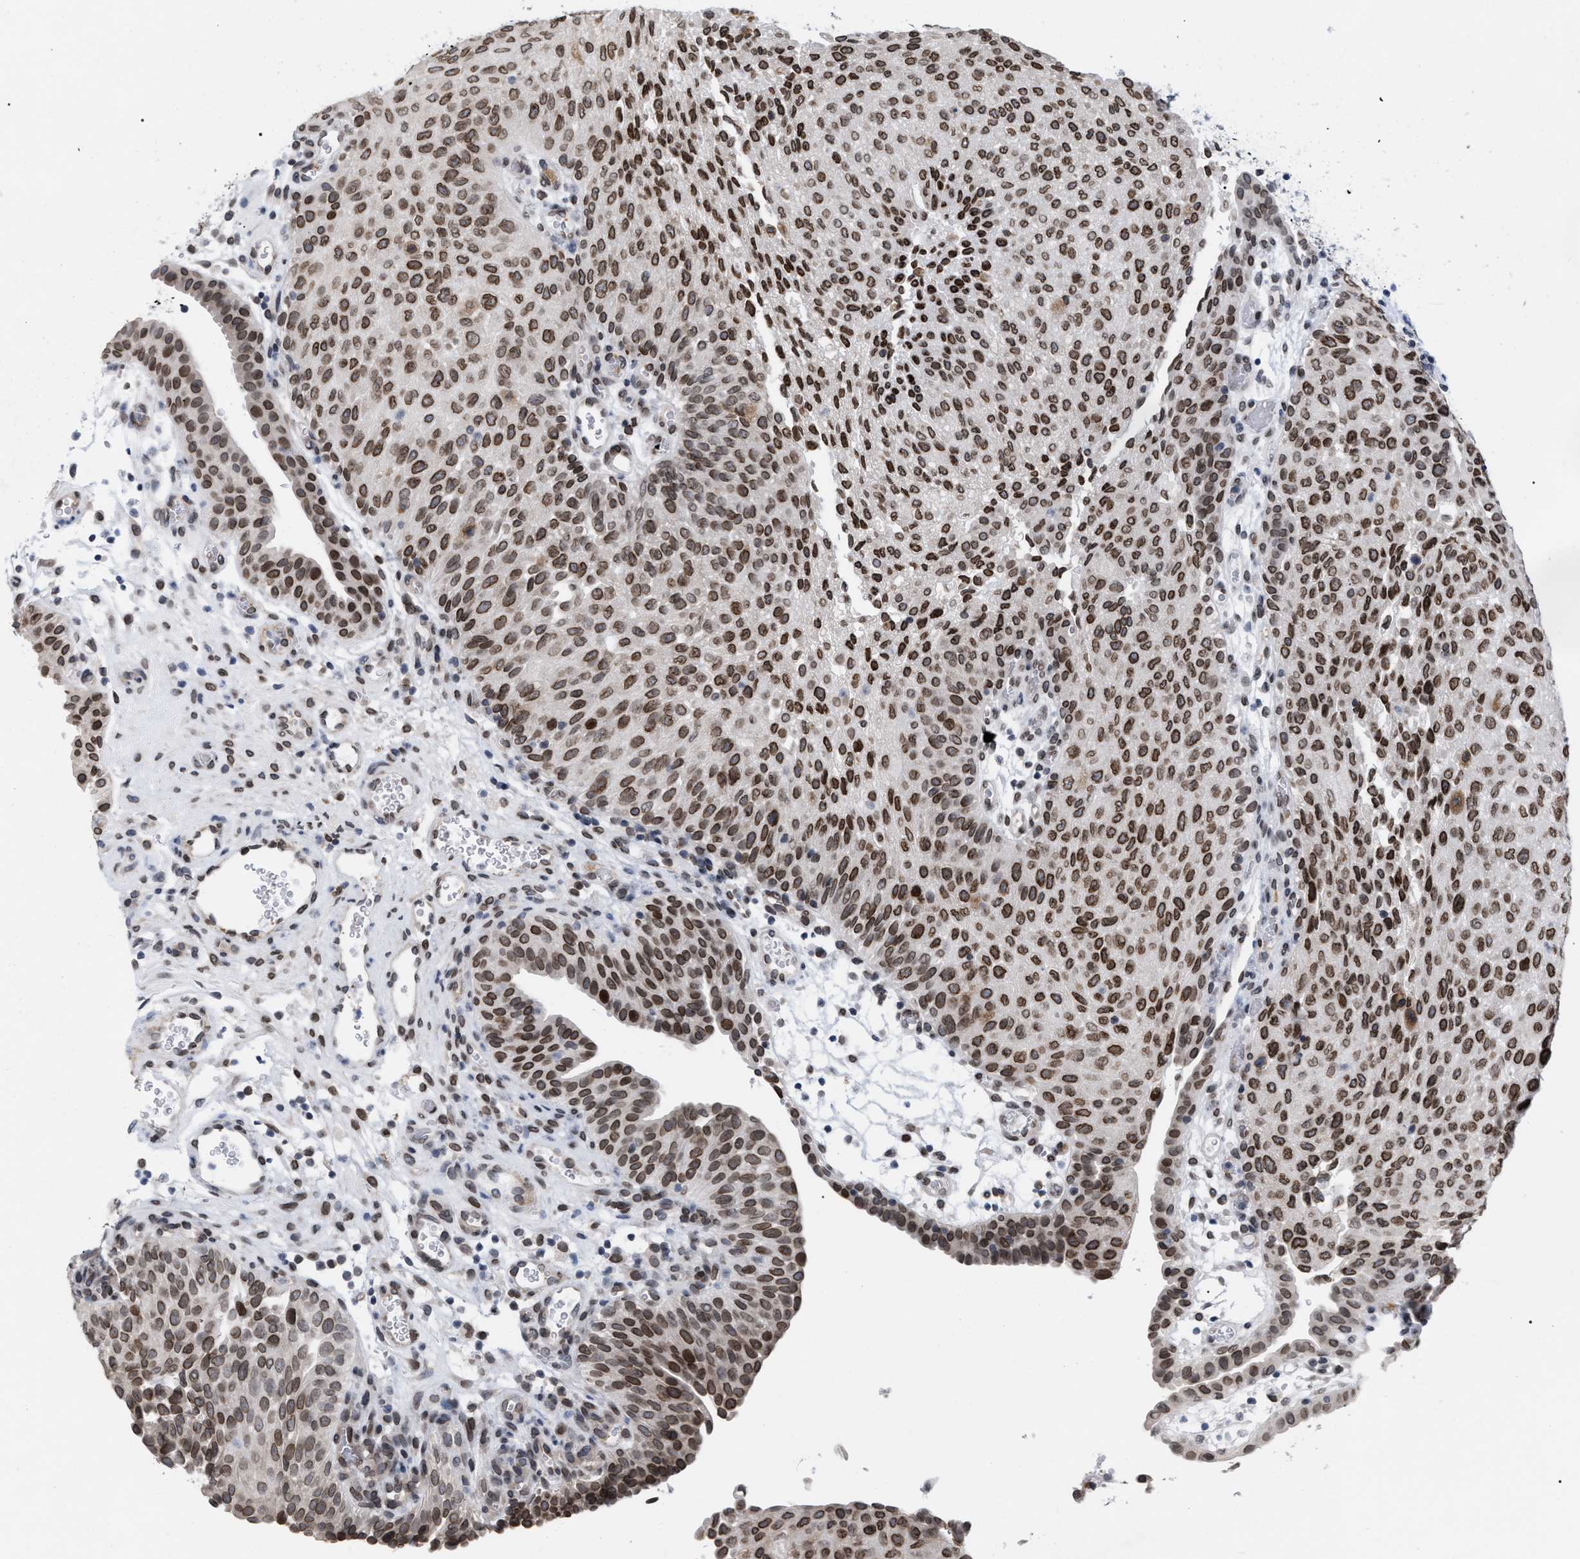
{"staining": {"intensity": "moderate", "quantity": ">75%", "location": "cytoplasmic/membranous,nuclear"}, "tissue": "urothelial cancer", "cell_type": "Tumor cells", "image_type": "cancer", "snomed": [{"axis": "morphology", "description": "Urothelial carcinoma, Low grade"}, {"axis": "morphology", "description": "Urothelial carcinoma, High grade"}, {"axis": "topography", "description": "Urinary bladder"}], "caption": "An IHC histopathology image of tumor tissue is shown. Protein staining in brown highlights moderate cytoplasmic/membranous and nuclear positivity in urothelial cancer within tumor cells. (IHC, brightfield microscopy, high magnification).", "gene": "TPR", "patient": {"sex": "male", "age": 35}}